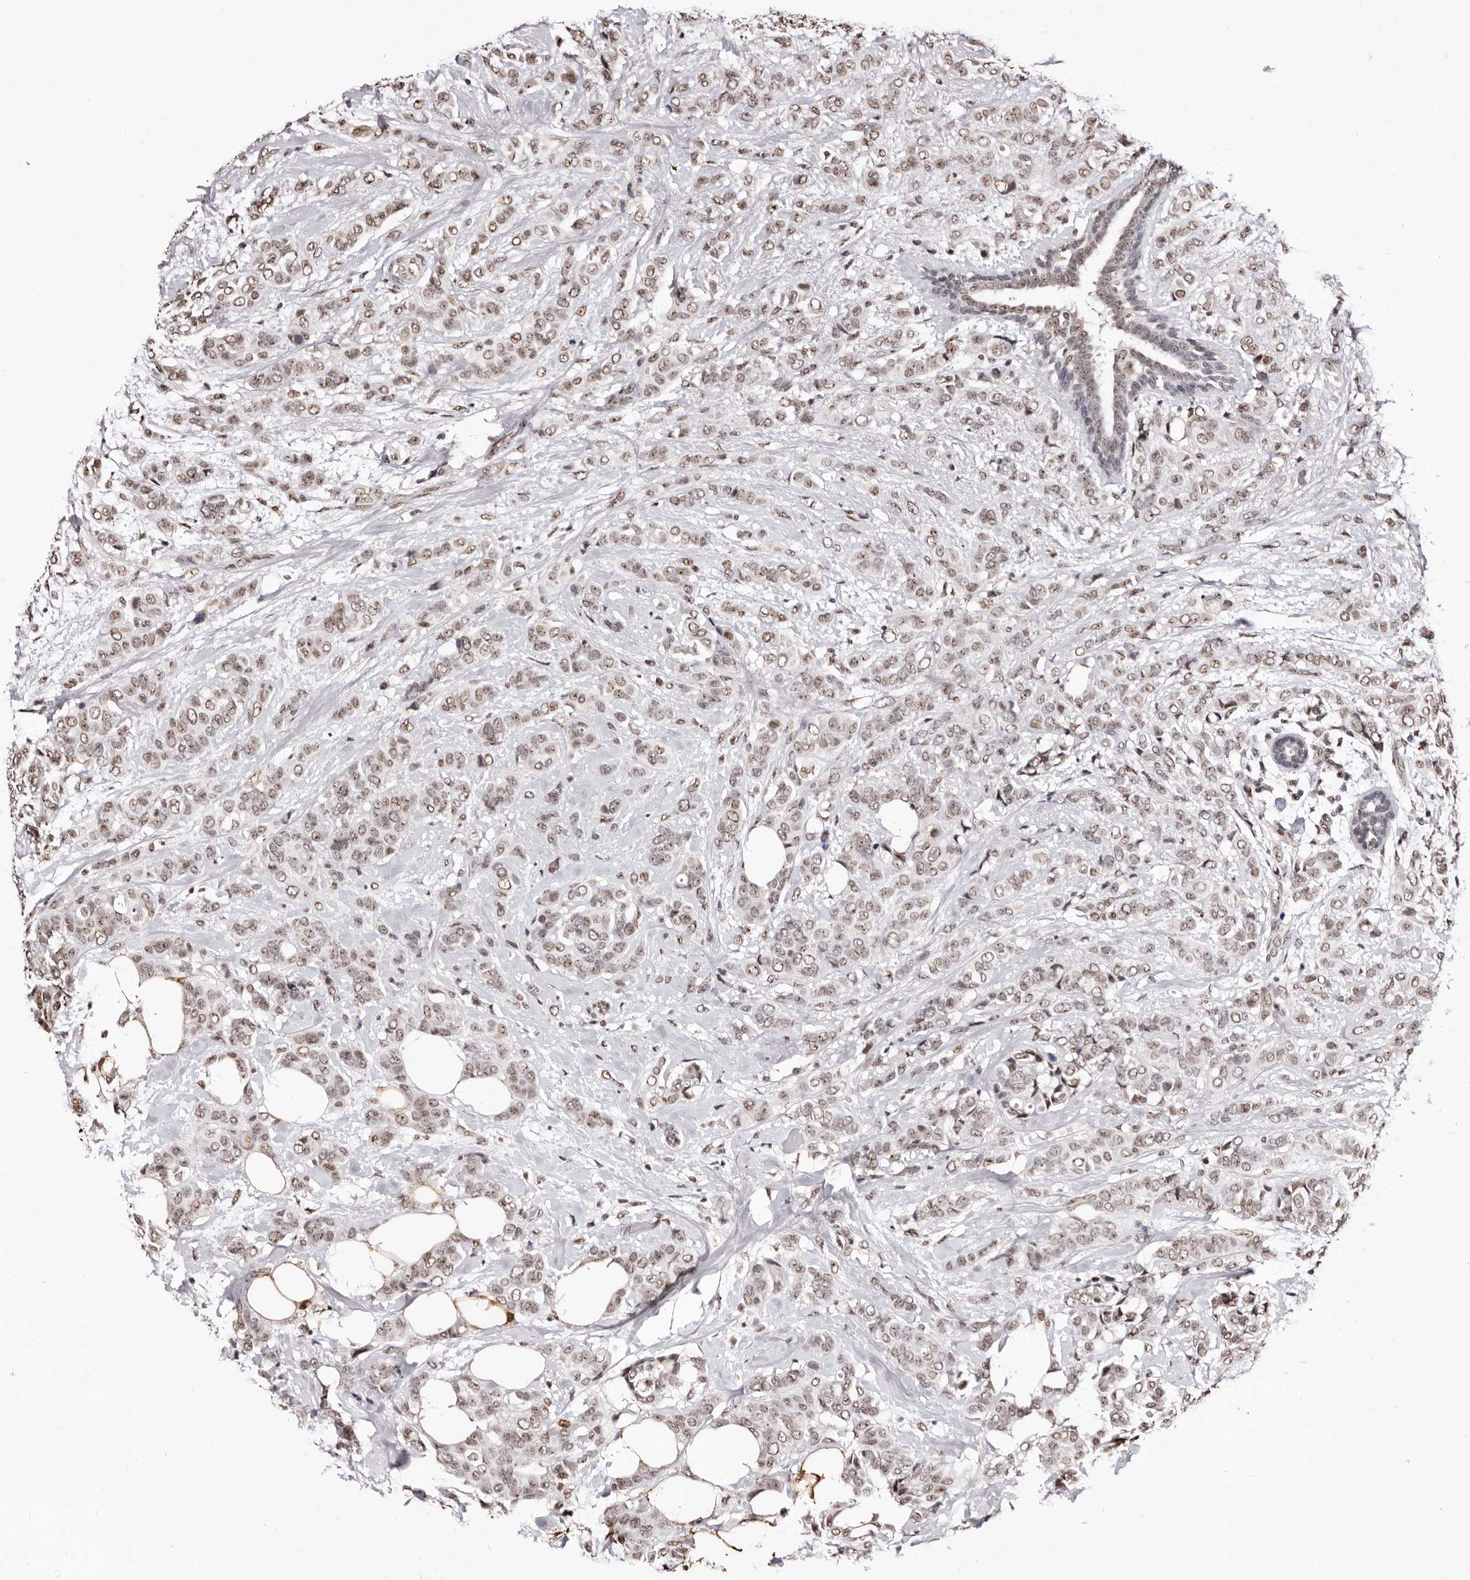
{"staining": {"intensity": "weak", "quantity": ">75%", "location": "nuclear"}, "tissue": "breast cancer", "cell_type": "Tumor cells", "image_type": "cancer", "snomed": [{"axis": "morphology", "description": "Lobular carcinoma"}, {"axis": "topography", "description": "Breast"}], "caption": "Immunohistochemical staining of breast cancer (lobular carcinoma) displays weak nuclear protein expression in about >75% of tumor cells.", "gene": "ANAPC11", "patient": {"sex": "female", "age": 51}}